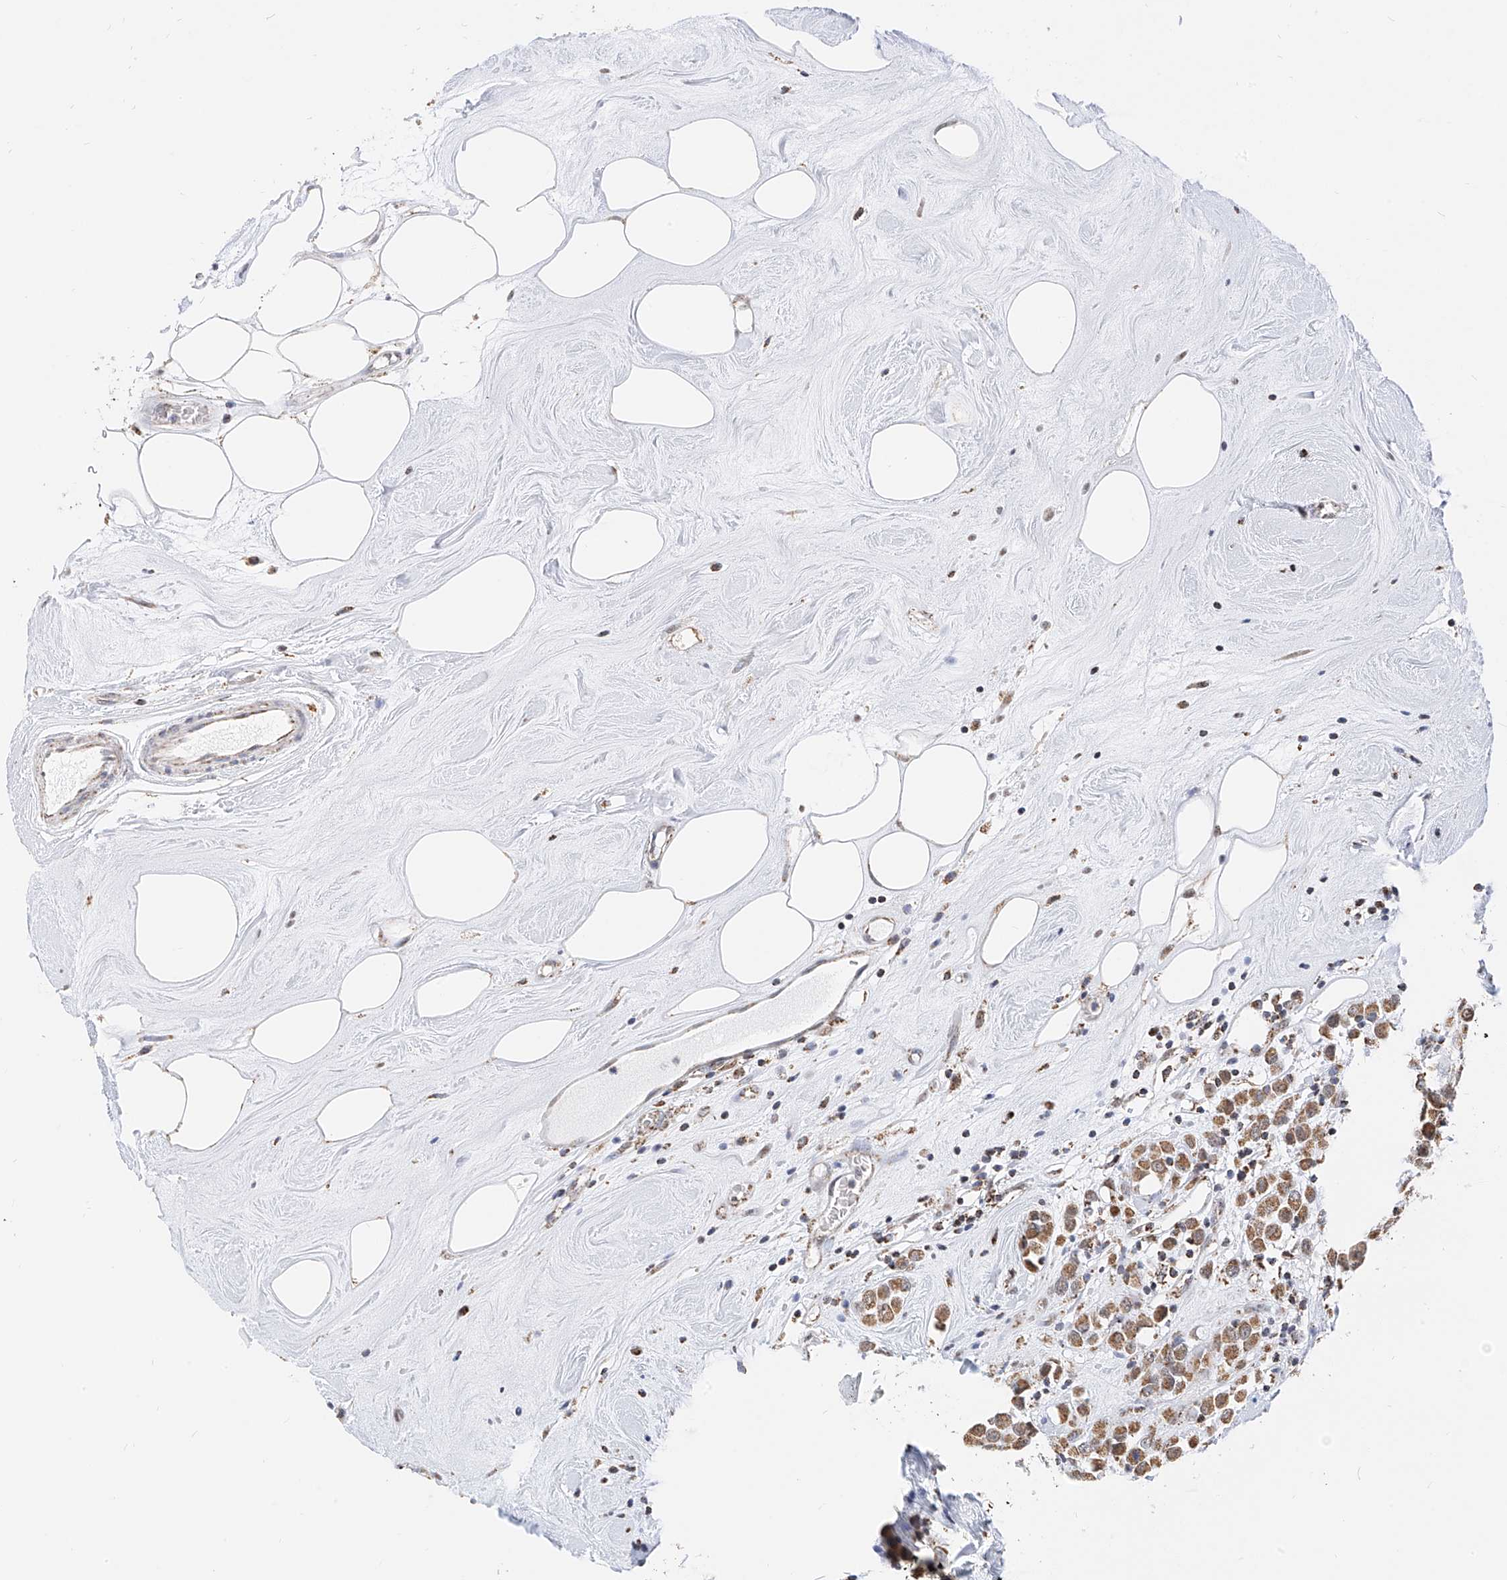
{"staining": {"intensity": "moderate", "quantity": ">75%", "location": "cytoplasmic/membranous"}, "tissue": "breast cancer", "cell_type": "Tumor cells", "image_type": "cancer", "snomed": [{"axis": "morphology", "description": "Duct carcinoma"}, {"axis": "topography", "description": "Breast"}], "caption": "High-magnification brightfield microscopy of invasive ductal carcinoma (breast) stained with DAB (brown) and counterstained with hematoxylin (blue). tumor cells exhibit moderate cytoplasmic/membranous expression is identified in about>75% of cells. The protein of interest is shown in brown color, while the nuclei are stained blue.", "gene": "NALCN", "patient": {"sex": "female", "age": 61}}